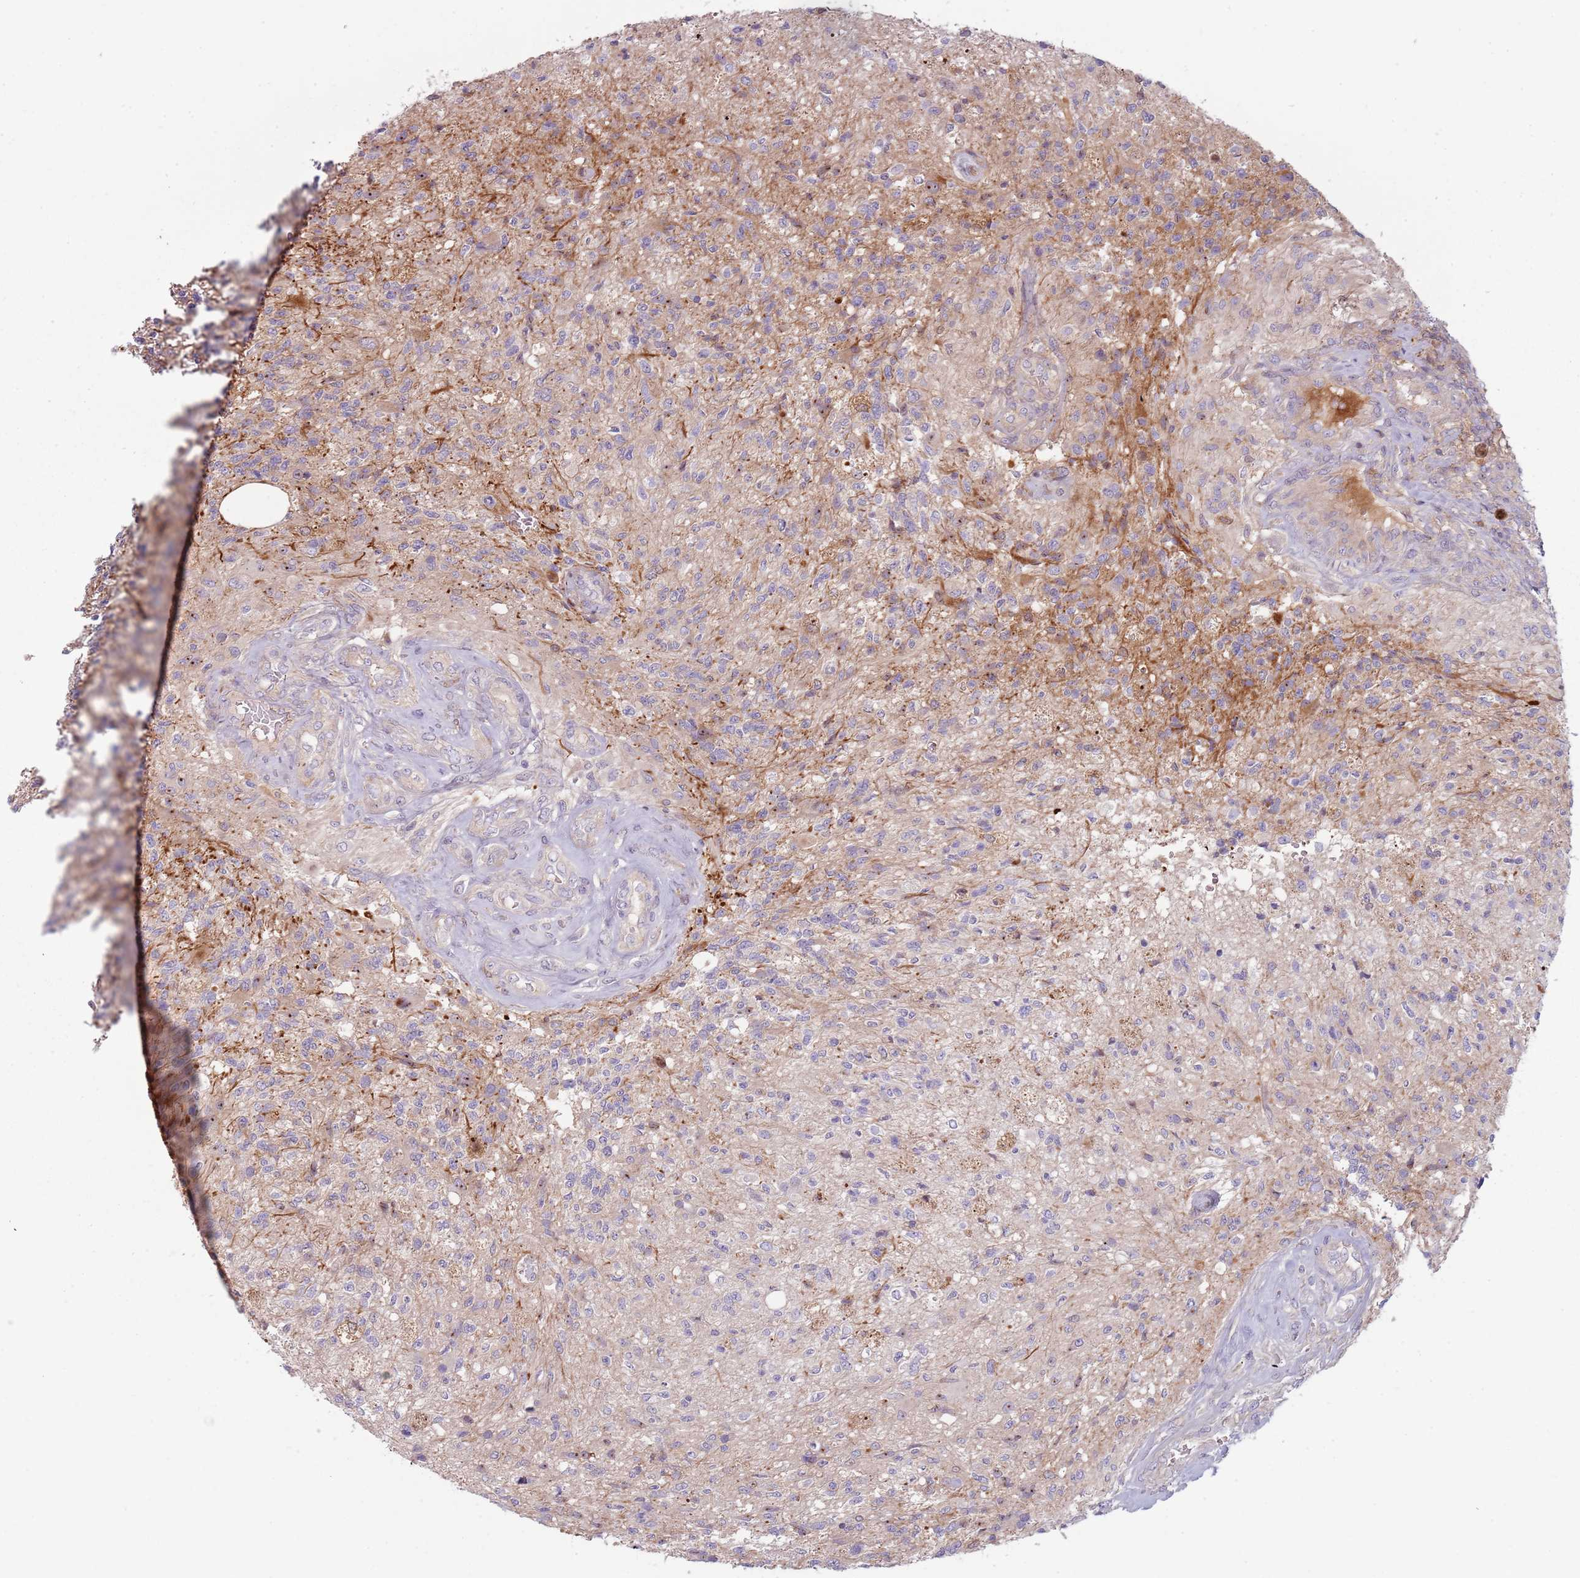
{"staining": {"intensity": "weak", "quantity": "<25%", "location": "cytoplasmic/membranous"}, "tissue": "glioma", "cell_type": "Tumor cells", "image_type": "cancer", "snomed": [{"axis": "morphology", "description": "Glioma, malignant, High grade"}, {"axis": "topography", "description": "Brain"}], "caption": "Immunohistochemical staining of human glioma demonstrates no significant positivity in tumor cells. (DAB (3,3'-diaminobenzidine) immunohistochemistry (IHC) with hematoxylin counter stain).", "gene": "NADK", "patient": {"sex": "male", "age": 56}}